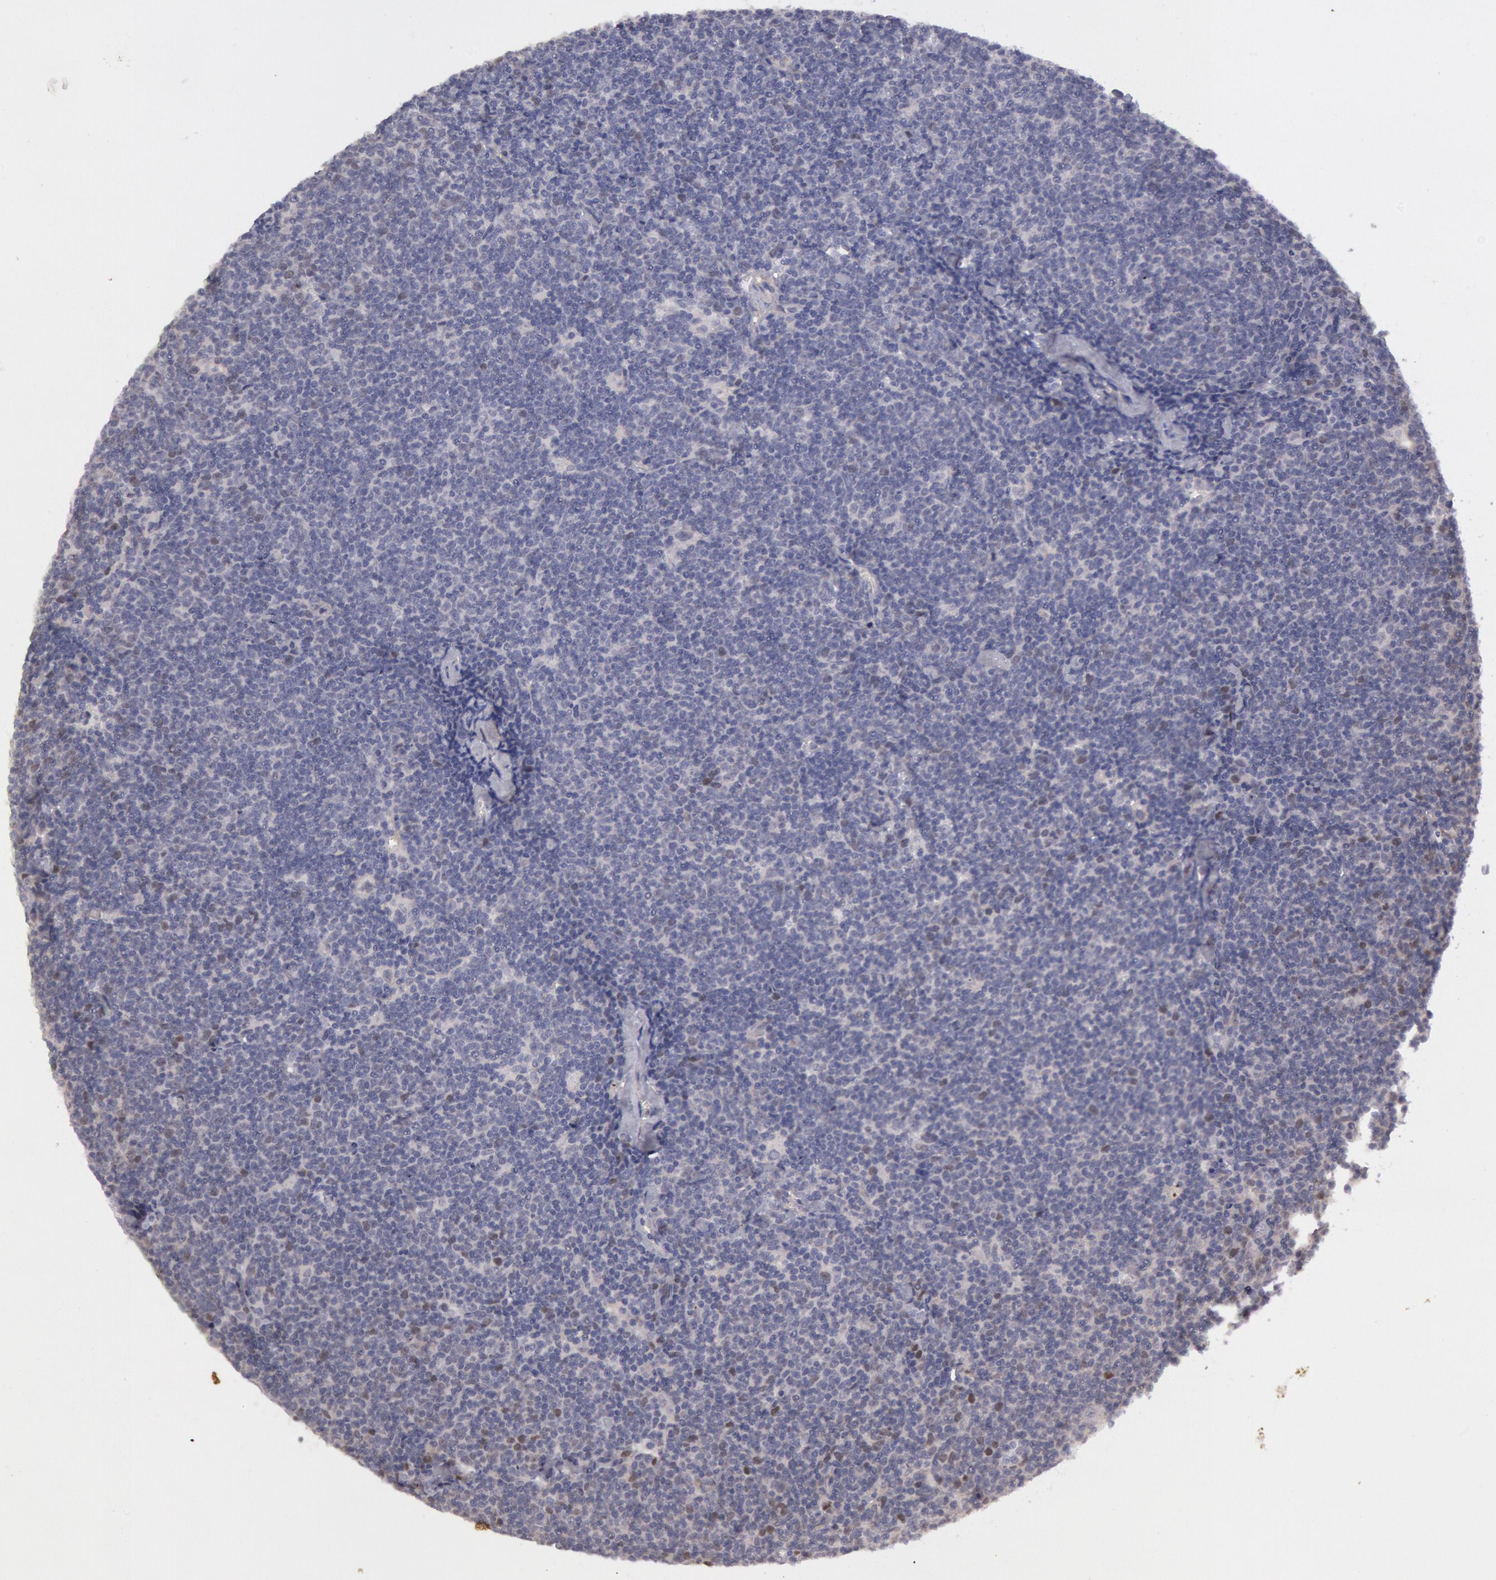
{"staining": {"intensity": "negative", "quantity": "none", "location": "none"}, "tissue": "lymphoma", "cell_type": "Tumor cells", "image_type": "cancer", "snomed": [{"axis": "morphology", "description": "Malignant lymphoma, non-Hodgkin's type, Low grade"}, {"axis": "topography", "description": "Lymph node"}], "caption": "This is an immunohistochemistry (IHC) histopathology image of human low-grade malignant lymphoma, non-Hodgkin's type. There is no expression in tumor cells.", "gene": "AMOTL1", "patient": {"sex": "male", "age": 65}}